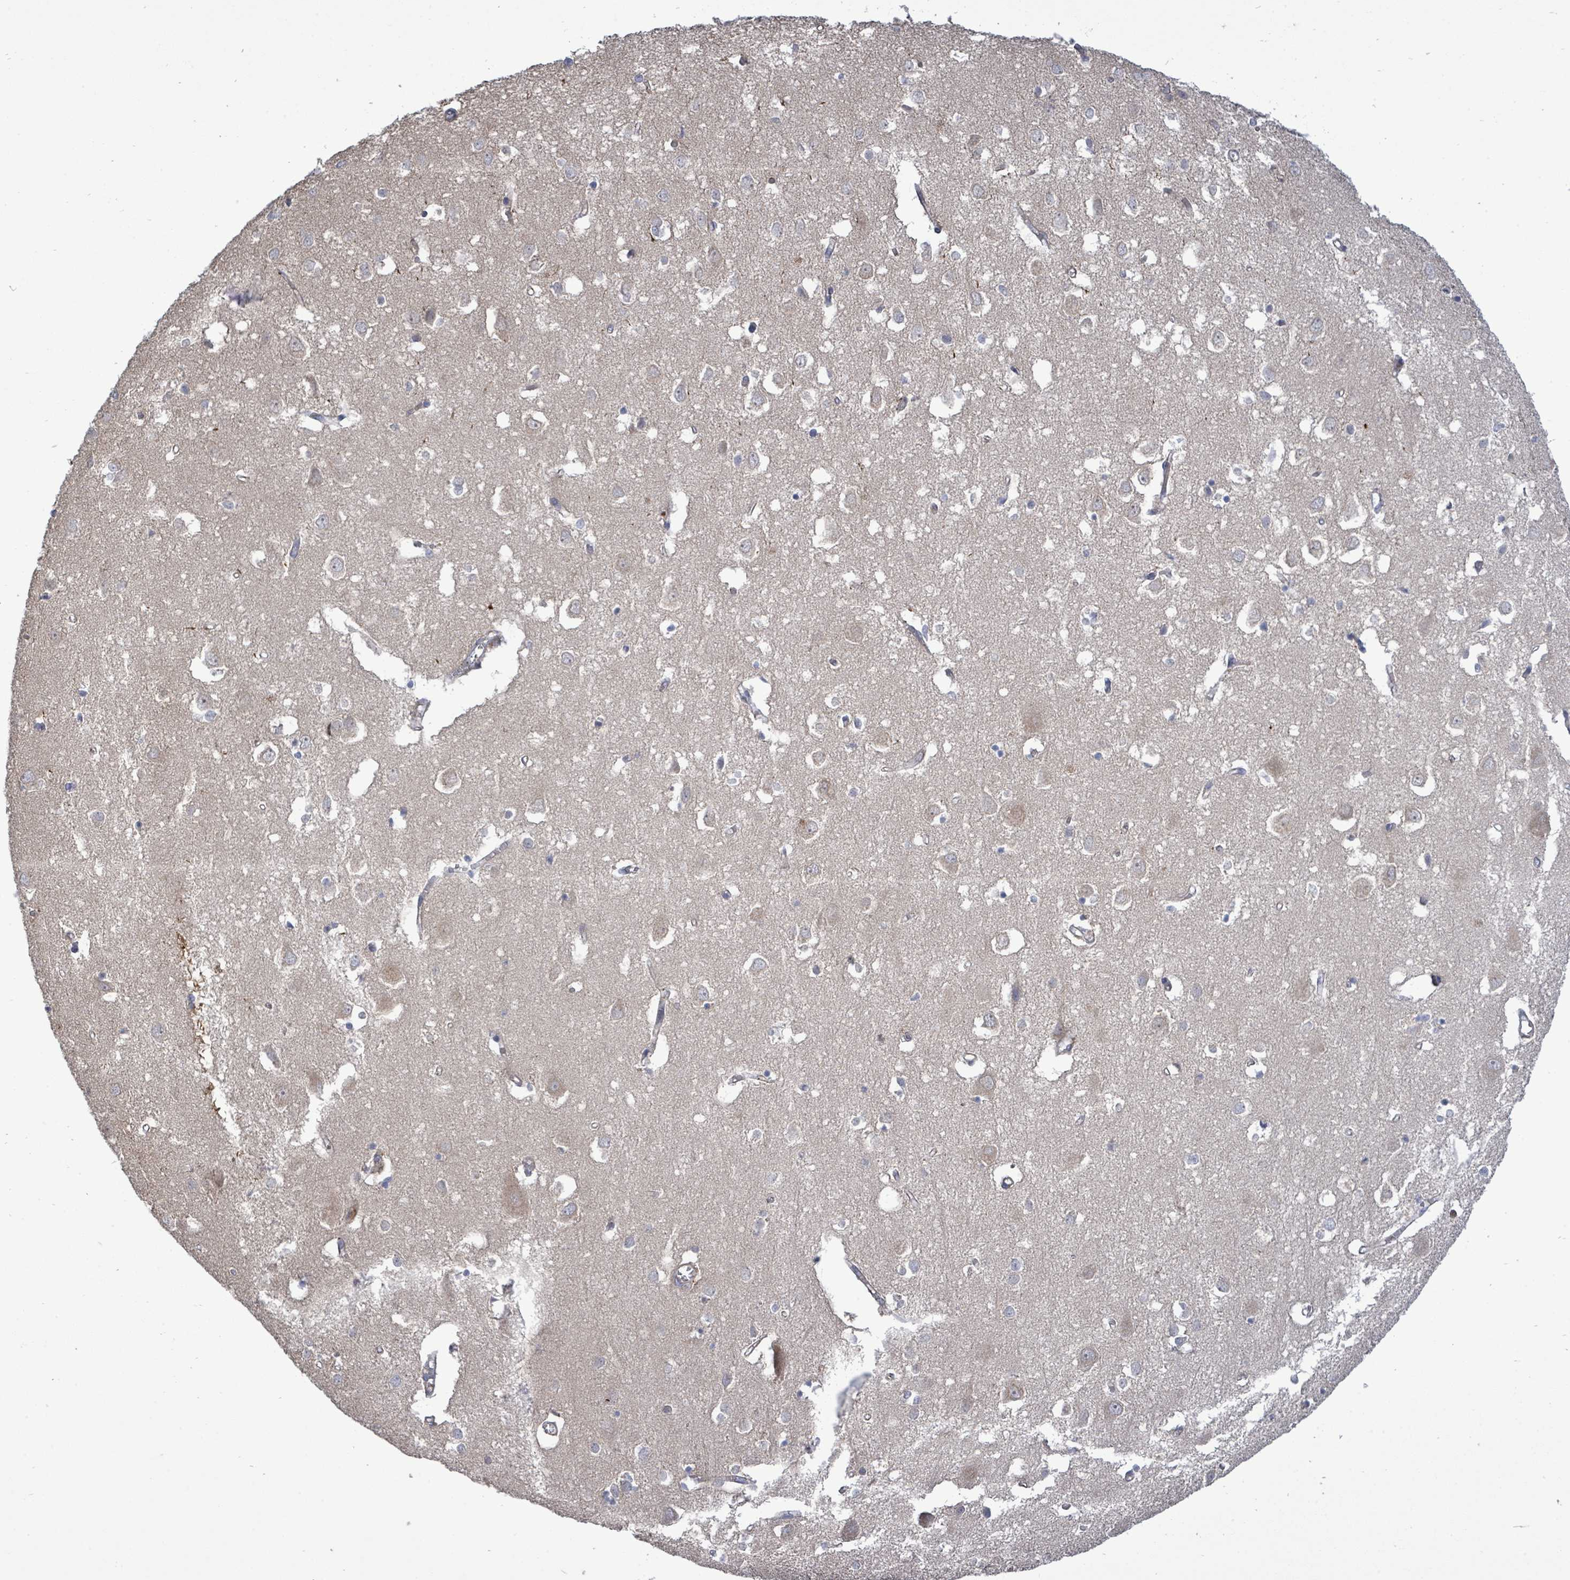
{"staining": {"intensity": "moderate", "quantity": "25%-75%", "location": "cytoplasmic/membranous"}, "tissue": "cerebral cortex", "cell_type": "Endothelial cells", "image_type": "normal", "snomed": [{"axis": "morphology", "description": "Normal tissue, NOS"}, {"axis": "topography", "description": "Cerebral cortex"}], "caption": "High-power microscopy captured an IHC histopathology image of benign cerebral cortex, revealing moderate cytoplasmic/membranous positivity in approximately 25%-75% of endothelial cells.", "gene": "SAR1A", "patient": {"sex": "male", "age": 70}}